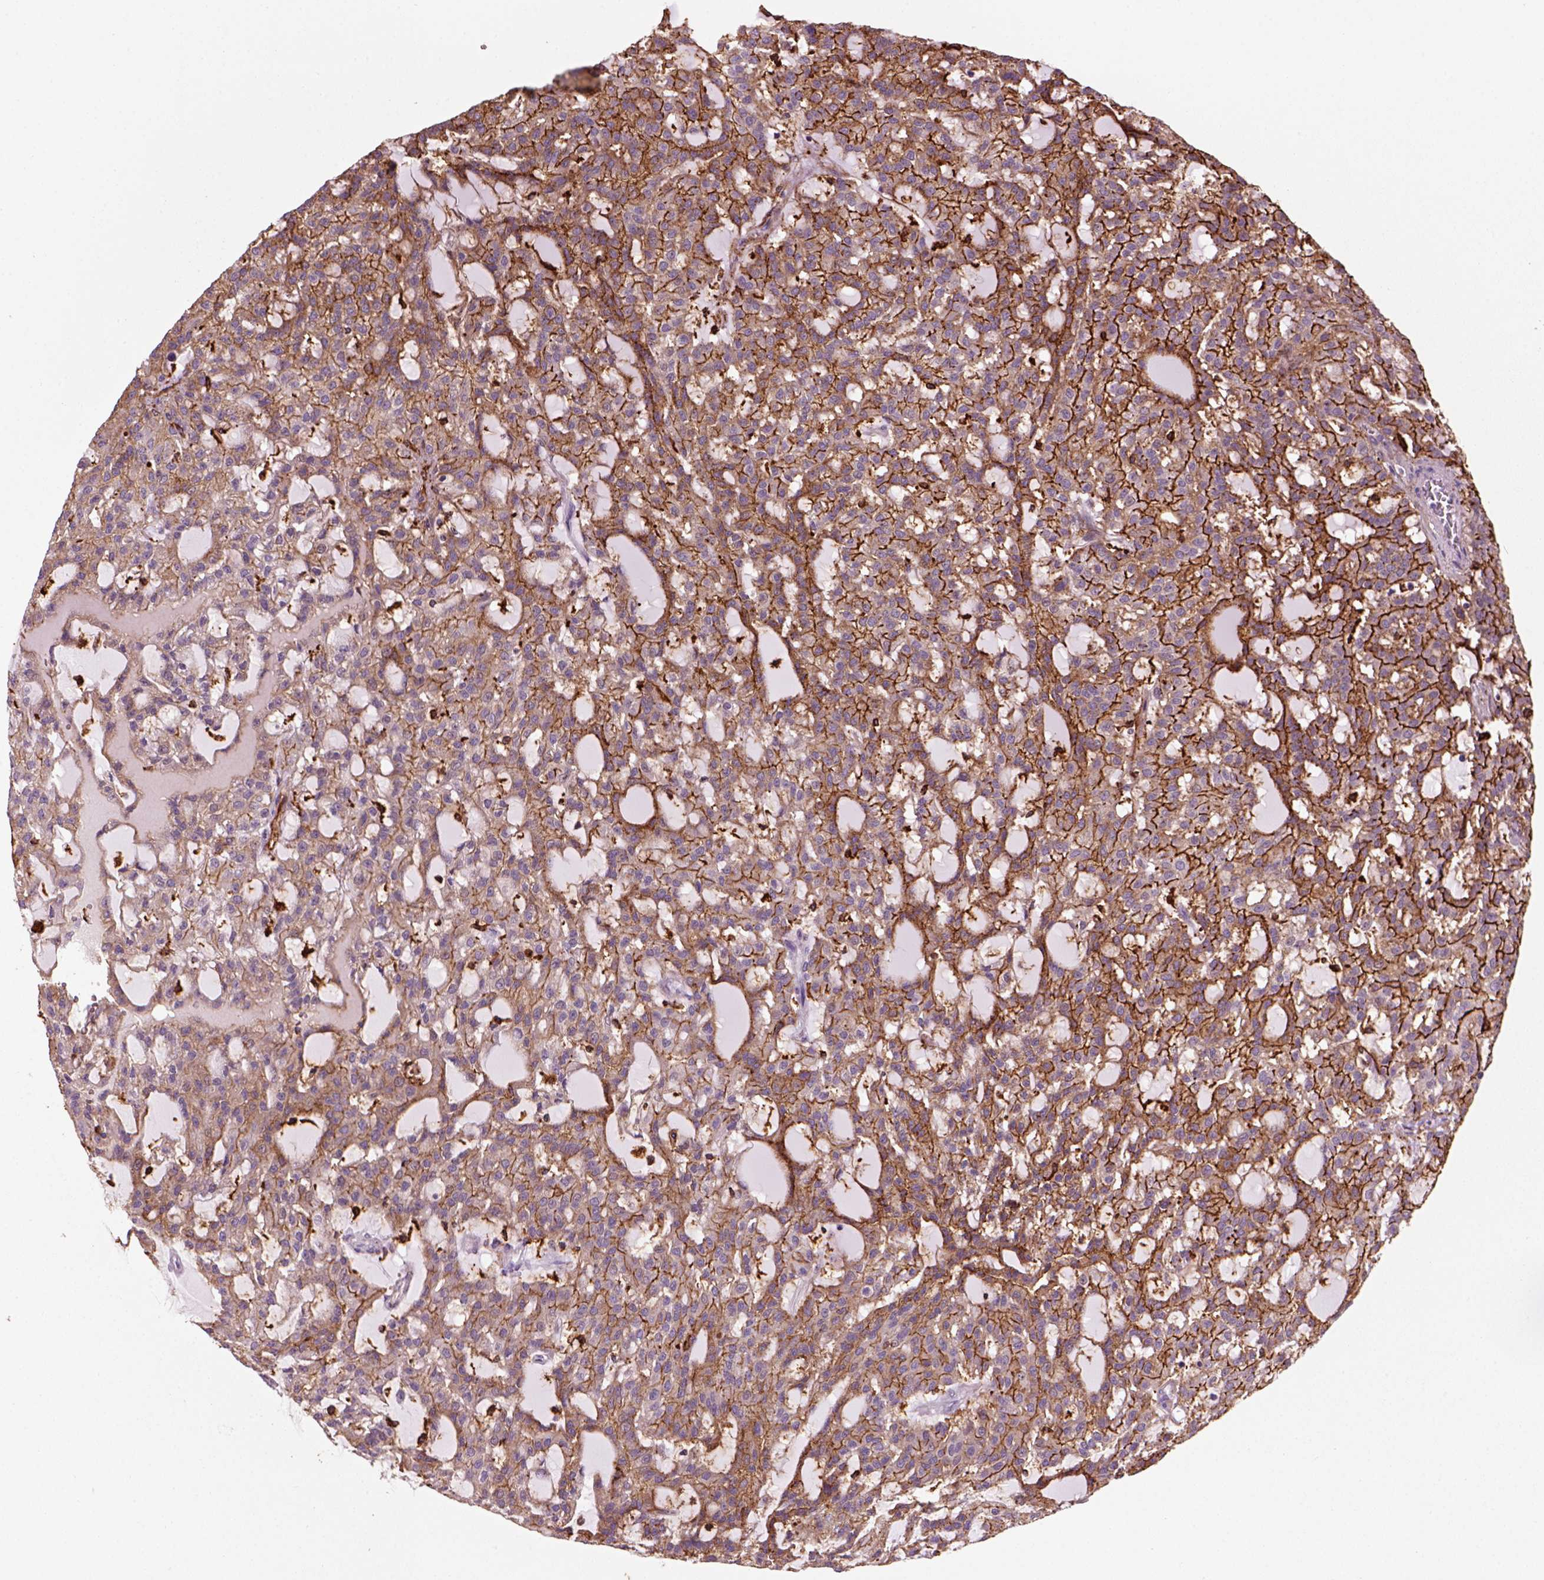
{"staining": {"intensity": "strong", "quantity": "25%-75%", "location": "cytoplasmic/membranous"}, "tissue": "renal cancer", "cell_type": "Tumor cells", "image_type": "cancer", "snomed": [{"axis": "morphology", "description": "Adenocarcinoma, NOS"}, {"axis": "topography", "description": "Kidney"}], "caption": "Tumor cells show strong cytoplasmic/membranous staining in approximately 25%-75% of cells in renal adenocarcinoma.", "gene": "MARCKS", "patient": {"sex": "male", "age": 63}}